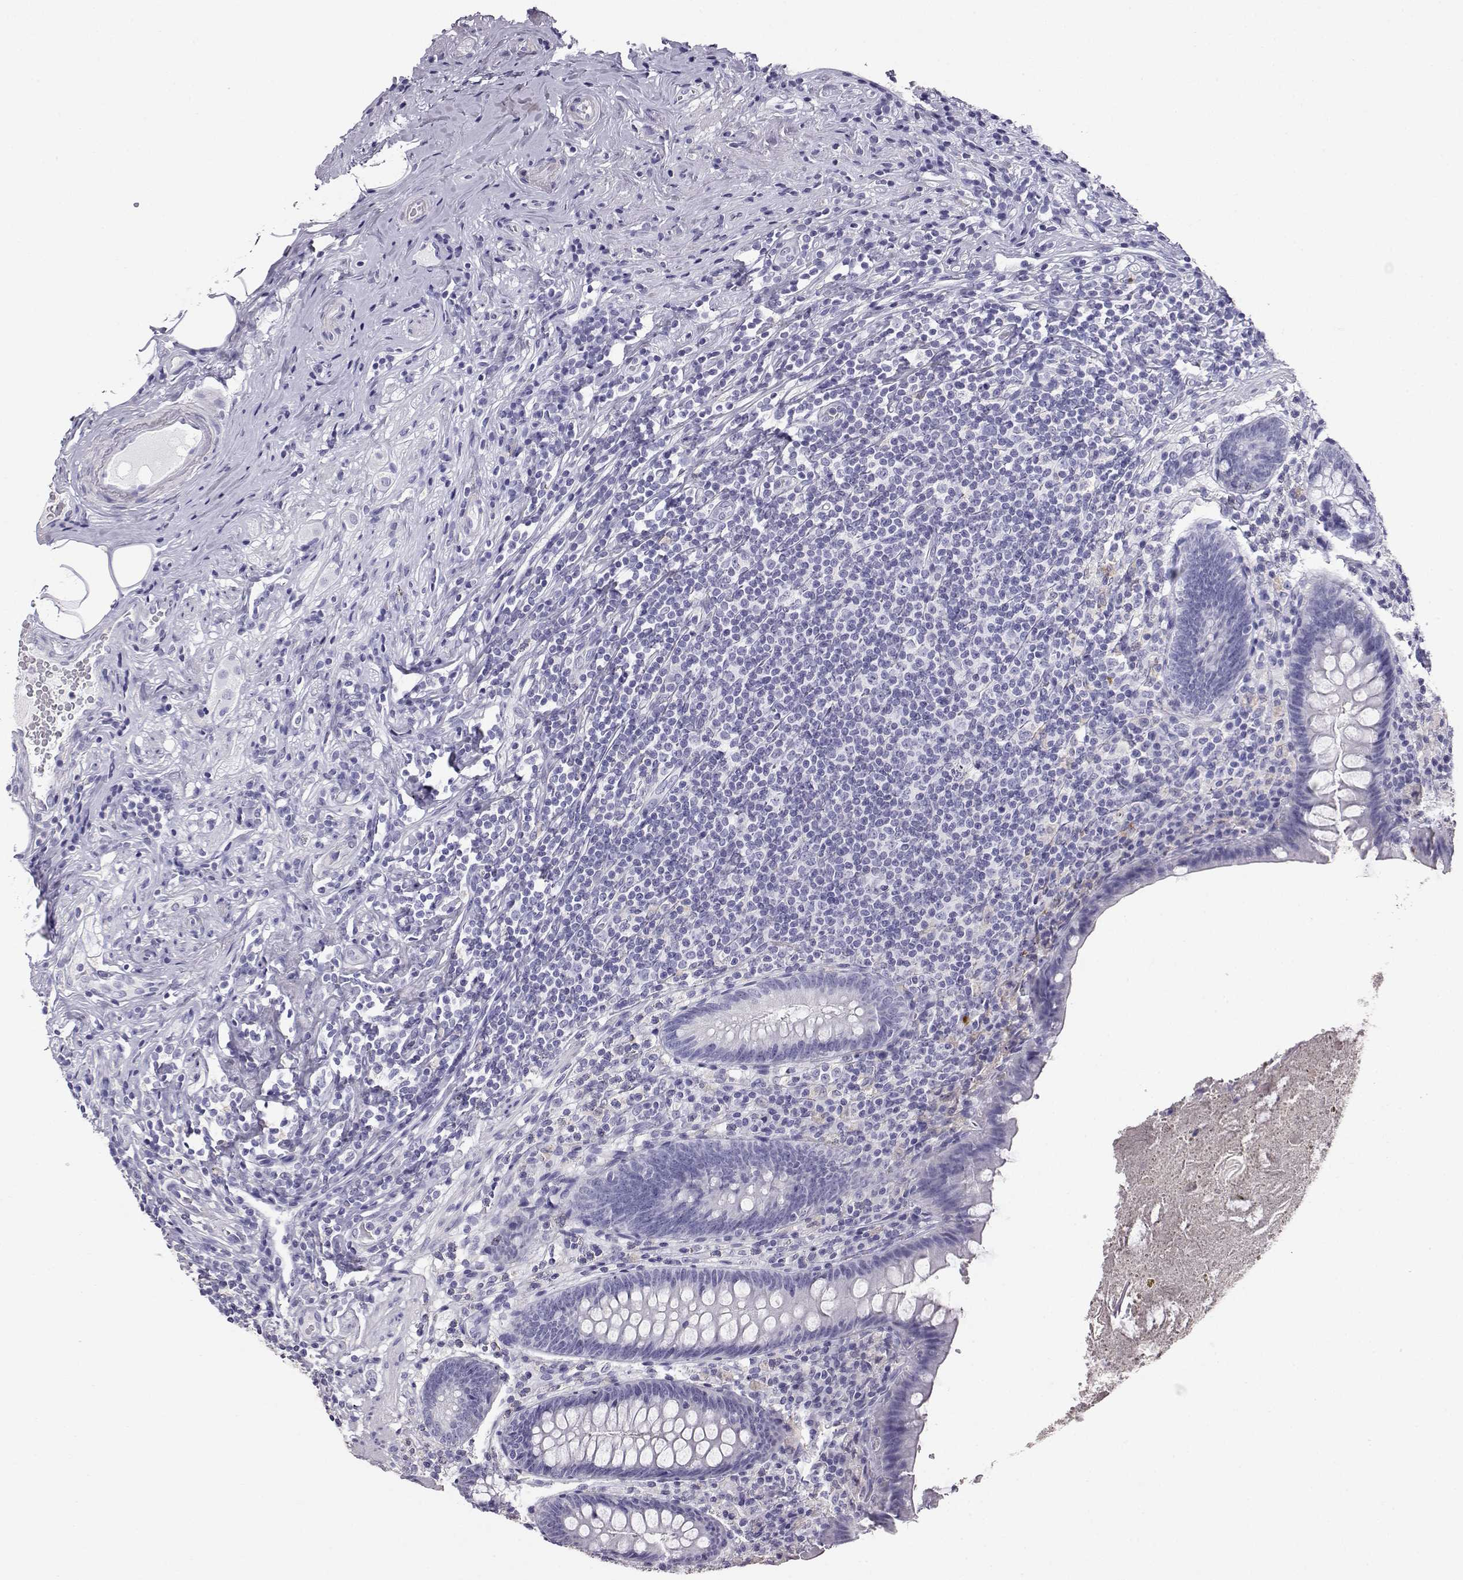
{"staining": {"intensity": "negative", "quantity": "none", "location": "none"}, "tissue": "appendix", "cell_type": "Glandular cells", "image_type": "normal", "snomed": [{"axis": "morphology", "description": "Normal tissue, NOS"}, {"axis": "topography", "description": "Appendix"}], "caption": "Immunohistochemistry (IHC) micrograph of normal appendix: appendix stained with DAB exhibits no significant protein staining in glandular cells. (DAB (3,3'-diaminobenzidine) immunohistochemistry (IHC) with hematoxylin counter stain).", "gene": "AKR1B1", "patient": {"sex": "male", "age": 47}}